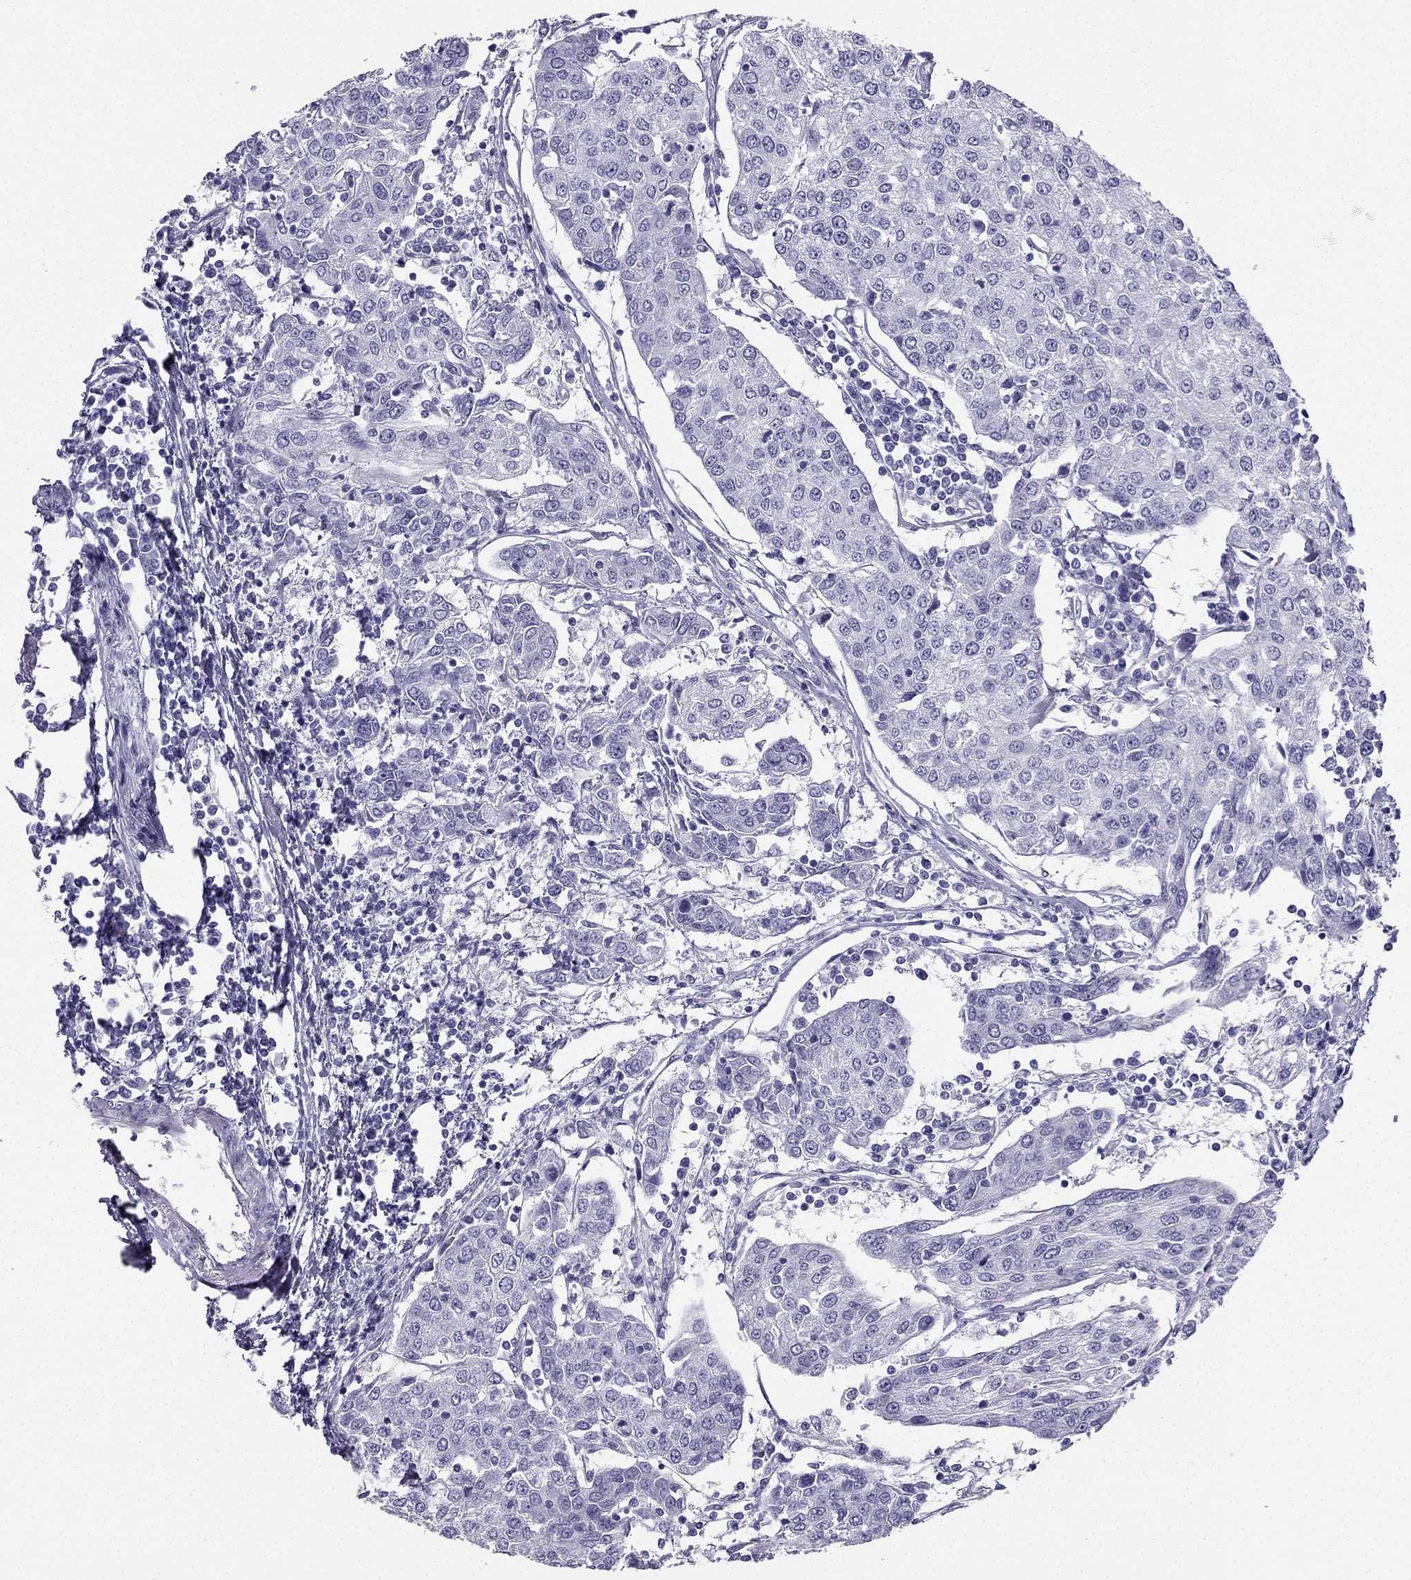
{"staining": {"intensity": "negative", "quantity": "none", "location": "none"}, "tissue": "urothelial cancer", "cell_type": "Tumor cells", "image_type": "cancer", "snomed": [{"axis": "morphology", "description": "Urothelial carcinoma, High grade"}, {"axis": "topography", "description": "Urinary bladder"}], "caption": "Urothelial carcinoma (high-grade) was stained to show a protein in brown. There is no significant positivity in tumor cells.", "gene": "TFF3", "patient": {"sex": "female", "age": 85}}